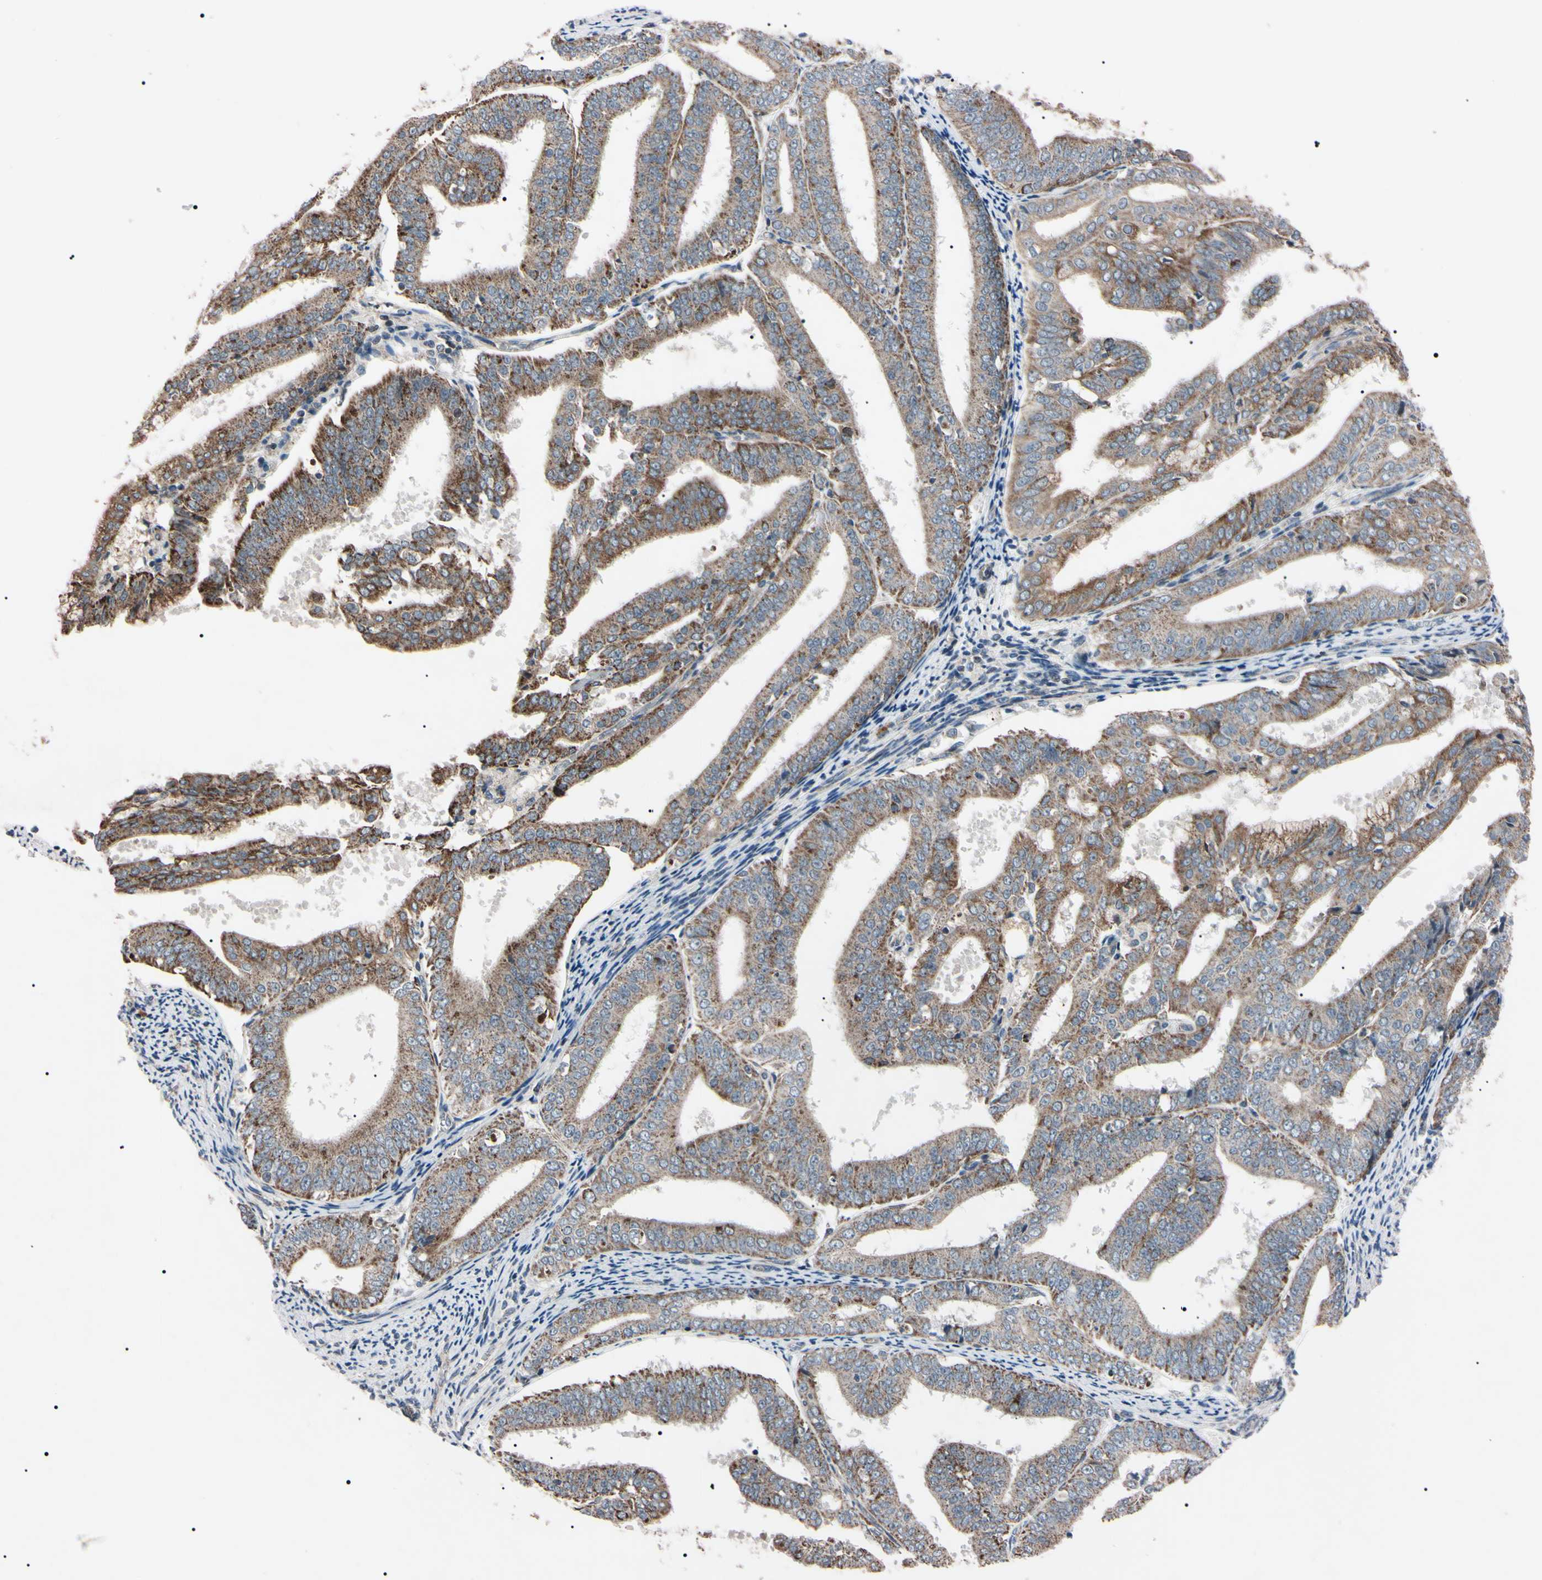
{"staining": {"intensity": "weak", "quantity": ">75%", "location": "cytoplasmic/membranous"}, "tissue": "endometrial cancer", "cell_type": "Tumor cells", "image_type": "cancer", "snomed": [{"axis": "morphology", "description": "Adenocarcinoma, NOS"}, {"axis": "topography", "description": "Endometrium"}], "caption": "IHC of endometrial cancer (adenocarcinoma) shows low levels of weak cytoplasmic/membranous expression in approximately >75% of tumor cells.", "gene": "TNFRSF1A", "patient": {"sex": "female", "age": 63}}